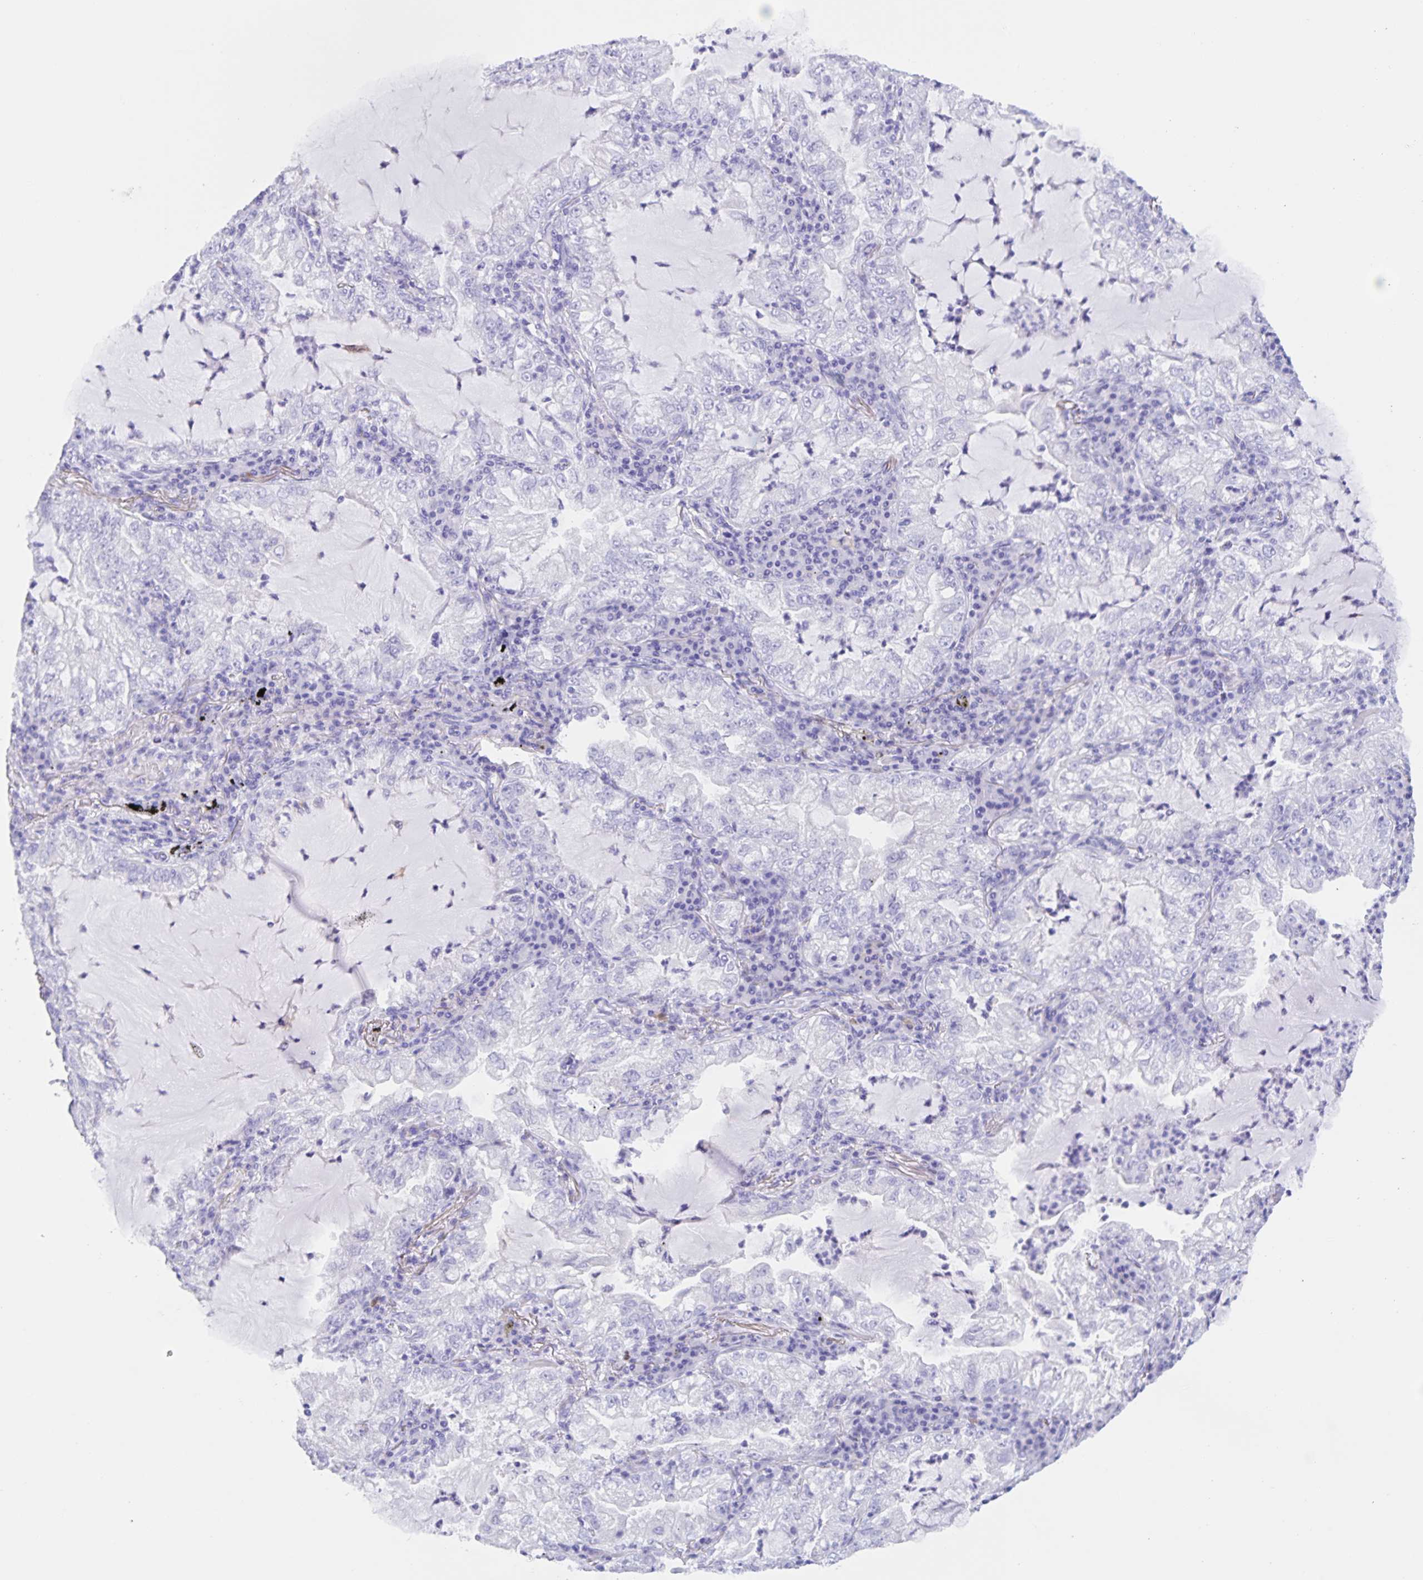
{"staining": {"intensity": "negative", "quantity": "none", "location": "none"}, "tissue": "lung cancer", "cell_type": "Tumor cells", "image_type": "cancer", "snomed": [{"axis": "morphology", "description": "Adenocarcinoma, NOS"}, {"axis": "topography", "description": "Lung"}], "caption": "Immunohistochemical staining of adenocarcinoma (lung) exhibits no significant expression in tumor cells. (DAB (3,3'-diaminobenzidine) IHC with hematoxylin counter stain).", "gene": "TGIF2LX", "patient": {"sex": "female", "age": 73}}